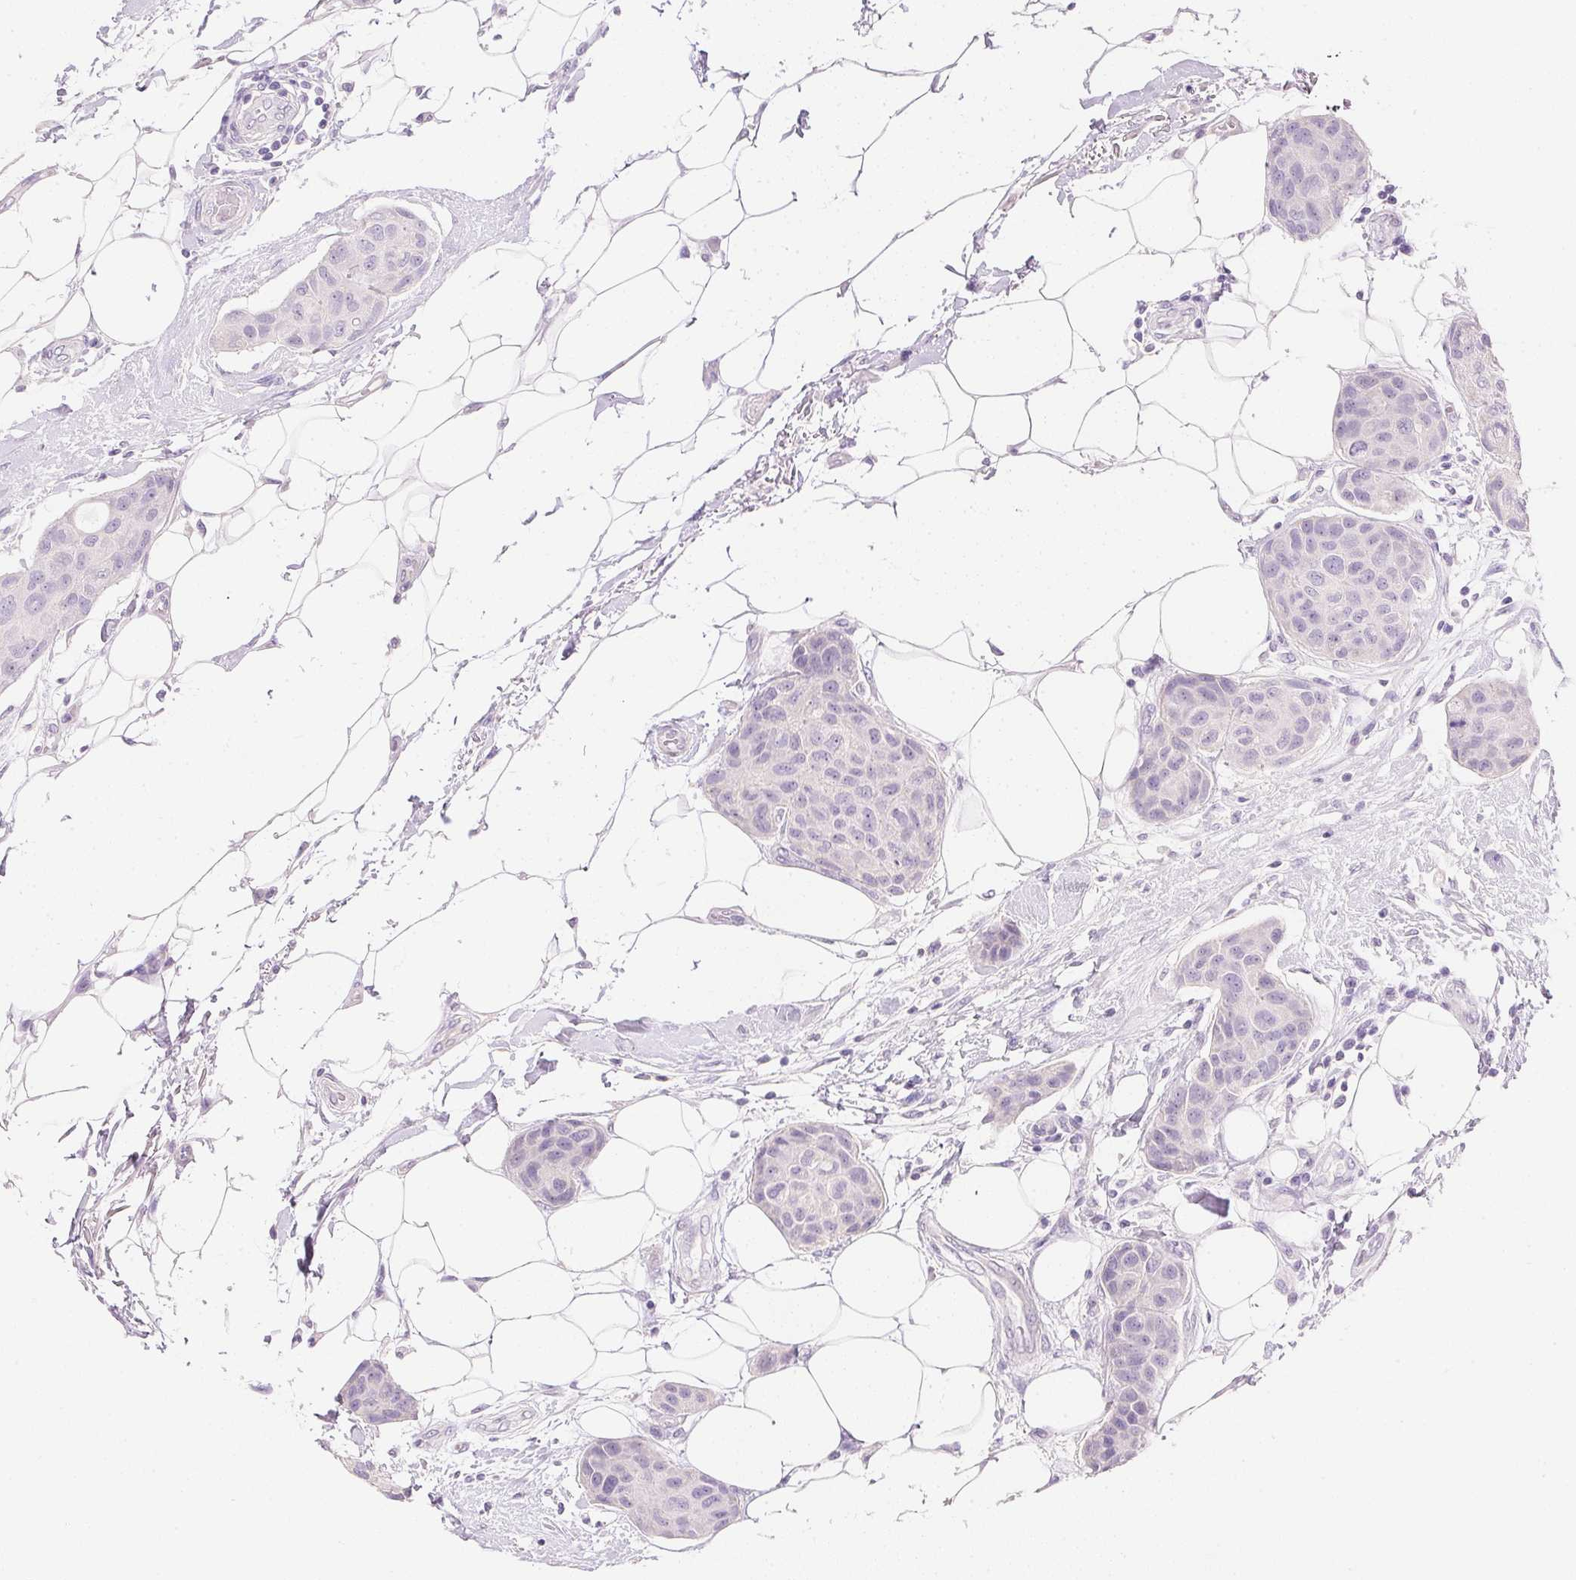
{"staining": {"intensity": "negative", "quantity": "none", "location": "none"}, "tissue": "breast cancer", "cell_type": "Tumor cells", "image_type": "cancer", "snomed": [{"axis": "morphology", "description": "Duct carcinoma"}, {"axis": "topography", "description": "Breast"}, {"axis": "topography", "description": "Lymph node"}], "caption": "This is an immunohistochemistry micrograph of infiltrating ductal carcinoma (breast). There is no expression in tumor cells.", "gene": "KCNE2", "patient": {"sex": "female", "age": 80}}